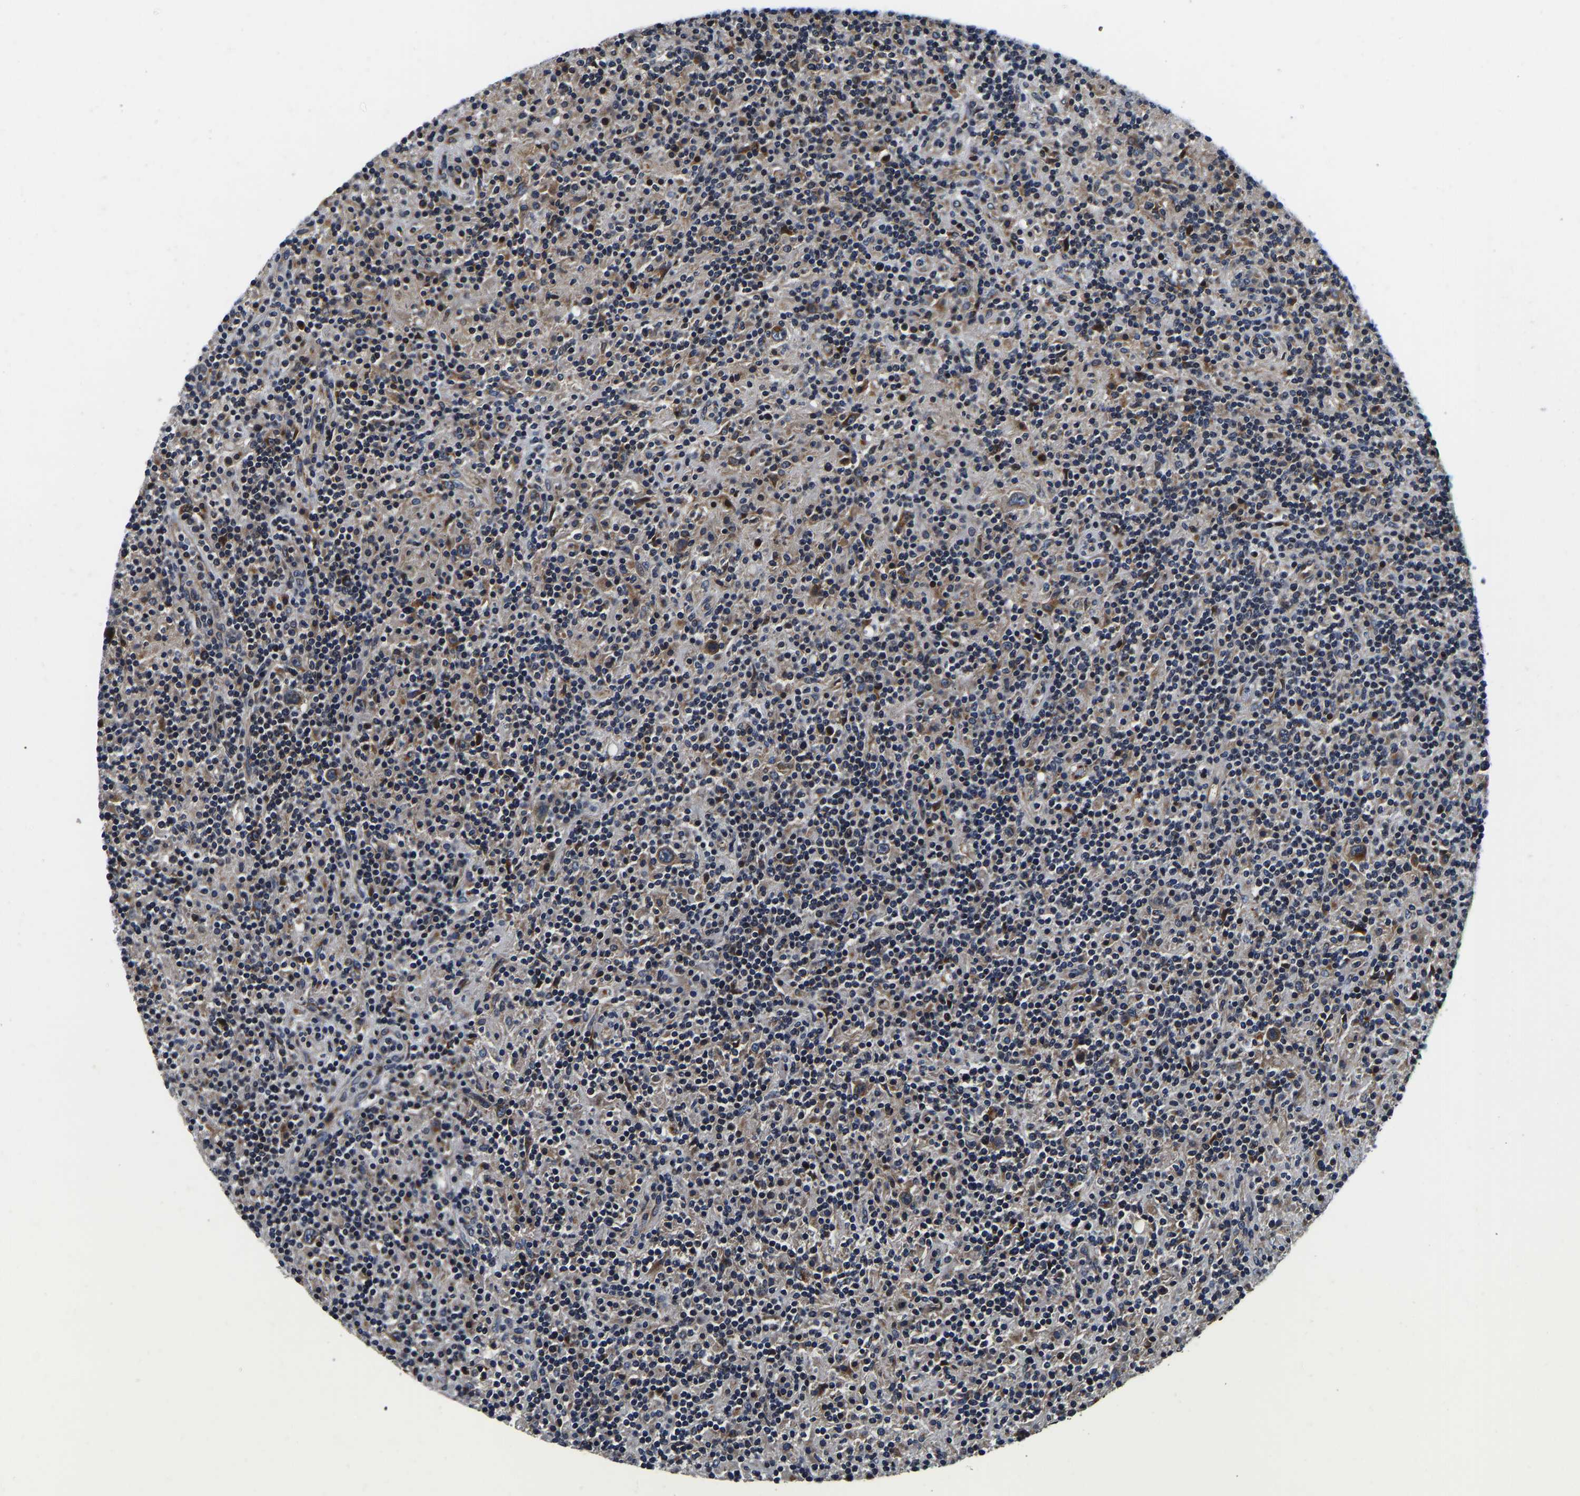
{"staining": {"intensity": "moderate", "quantity": ">75%", "location": "cytoplasmic/membranous"}, "tissue": "lymphoma", "cell_type": "Tumor cells", "image_type": "cancer", "snomed": [{"axis": "morphology", "description": "Hodgkin's disease, NOS"}, {"axis": "topography", "description": "Lymph node"}], "caption": "Brown immunohistochemical staining in lymphoma displays moderate cytoplasmic/membranous positivity in approximately >75% of tumor cells. The staining was performed using DAB, with brown indicating positive protein expression. Nuclei are stained blue with hematoxylin.", "gene": "RABAC1", "patient": {"sex": "male", "age": 70}}